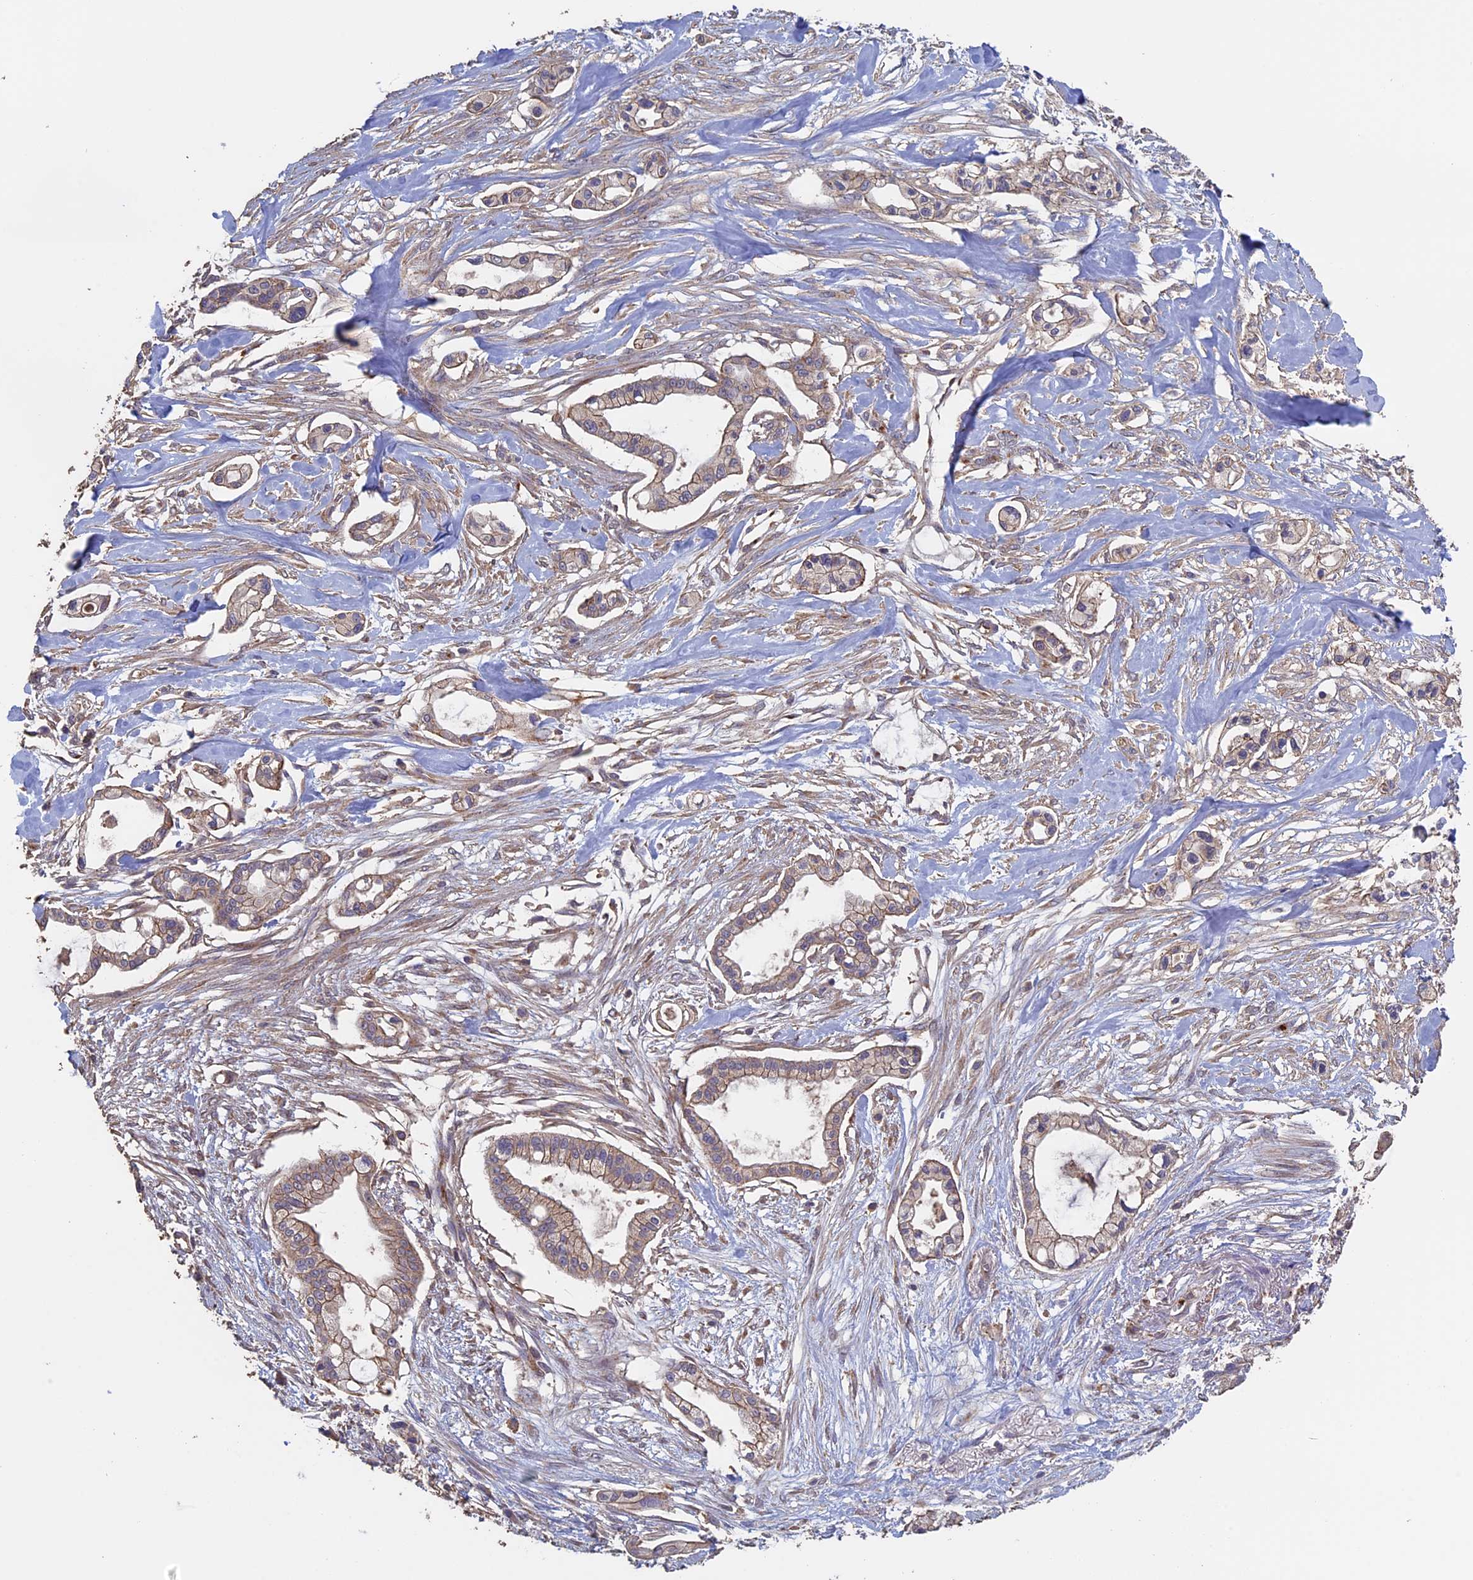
{"staining": {"intensity": "weak", "quantity": ">75%", "location": "cytoplasmic/membranous"}, "tissue": "pancreatic cancer", "cell_type": "Tumor cells", "image_type": "cancer", "snomed": [{"axis": "morphology", "description": "Adenocarcinoma, NOS"}, {"axis": "topography", "description": "Pancreas"}], "caption": "IHC staining of pancreatic cancer, which reveals low levels of weak cytoplasmic/membranous staining in about >75% of tumor cells indicating weak cytoplasmic/membranous protein positivity. The staining was performed using DAB (3,3'-diaminobenzidine) (brown) for protein detection and nuclei were counterstained in hematoxylin (blue).", "gene": "PIGQ", "patient": {"sex": "male", "age": 68}}